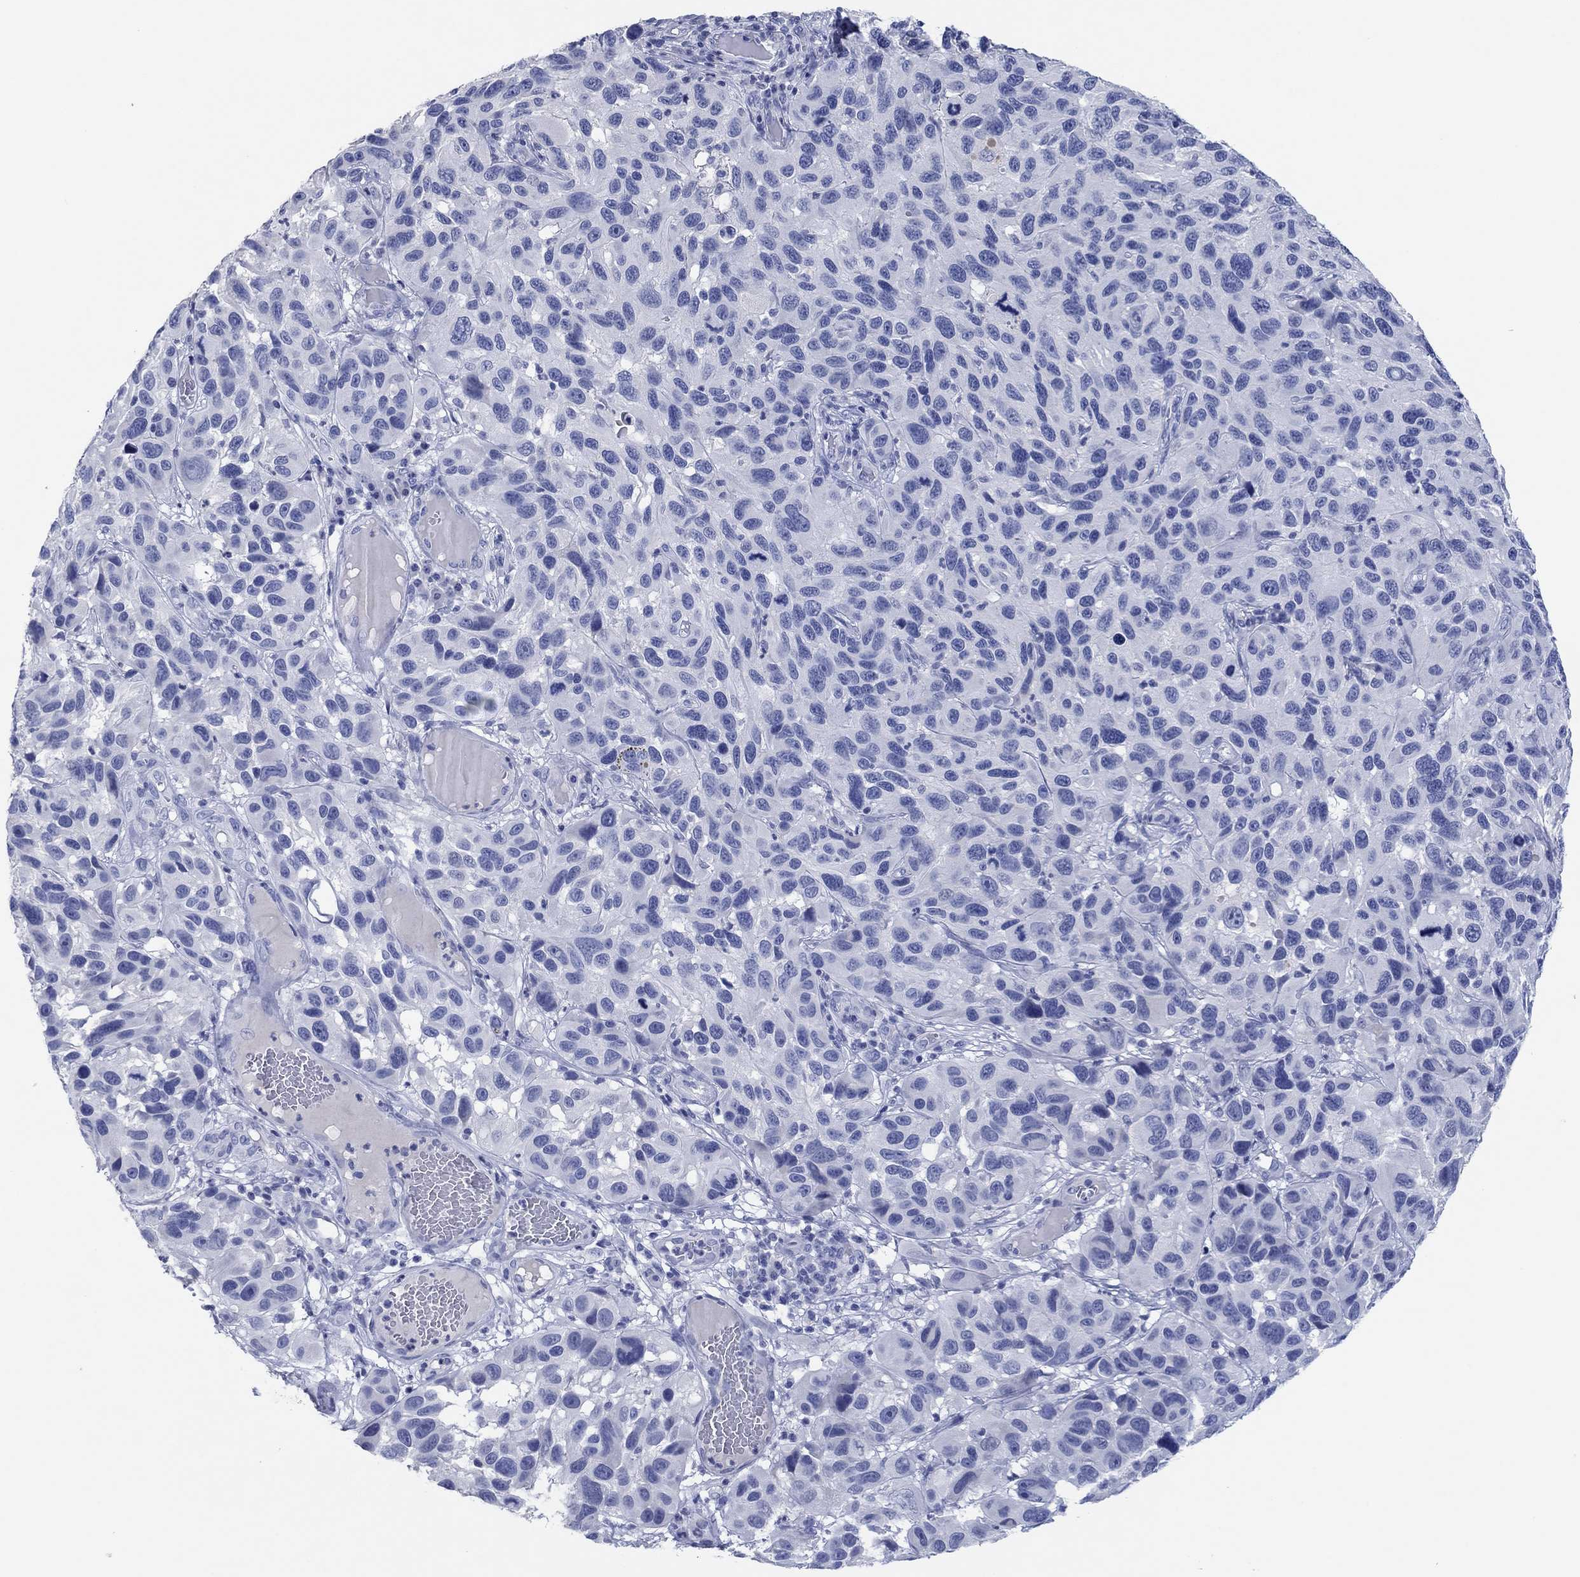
{"staining": {"intensity": "negative", "quantity": "none", "location": "none"}, "tissue": "melanoma", "cell_type": "Tumor cells", "image_type": "cancer", "snomed": [{"axis": "morphology", "description": "Malignant melanoma, NOS"}, {"axis": "topography", "description": "Skin"}], "caption": "Tumor cells are negative for brown protein staining in malignant melanoma. (Stains: DAB IHC with hematoxylin counter stain, Microscopy: brightfield microscopy at high magnification).", "gene": "POU5F1", "patient": {"sex": "male", "age": 53}}